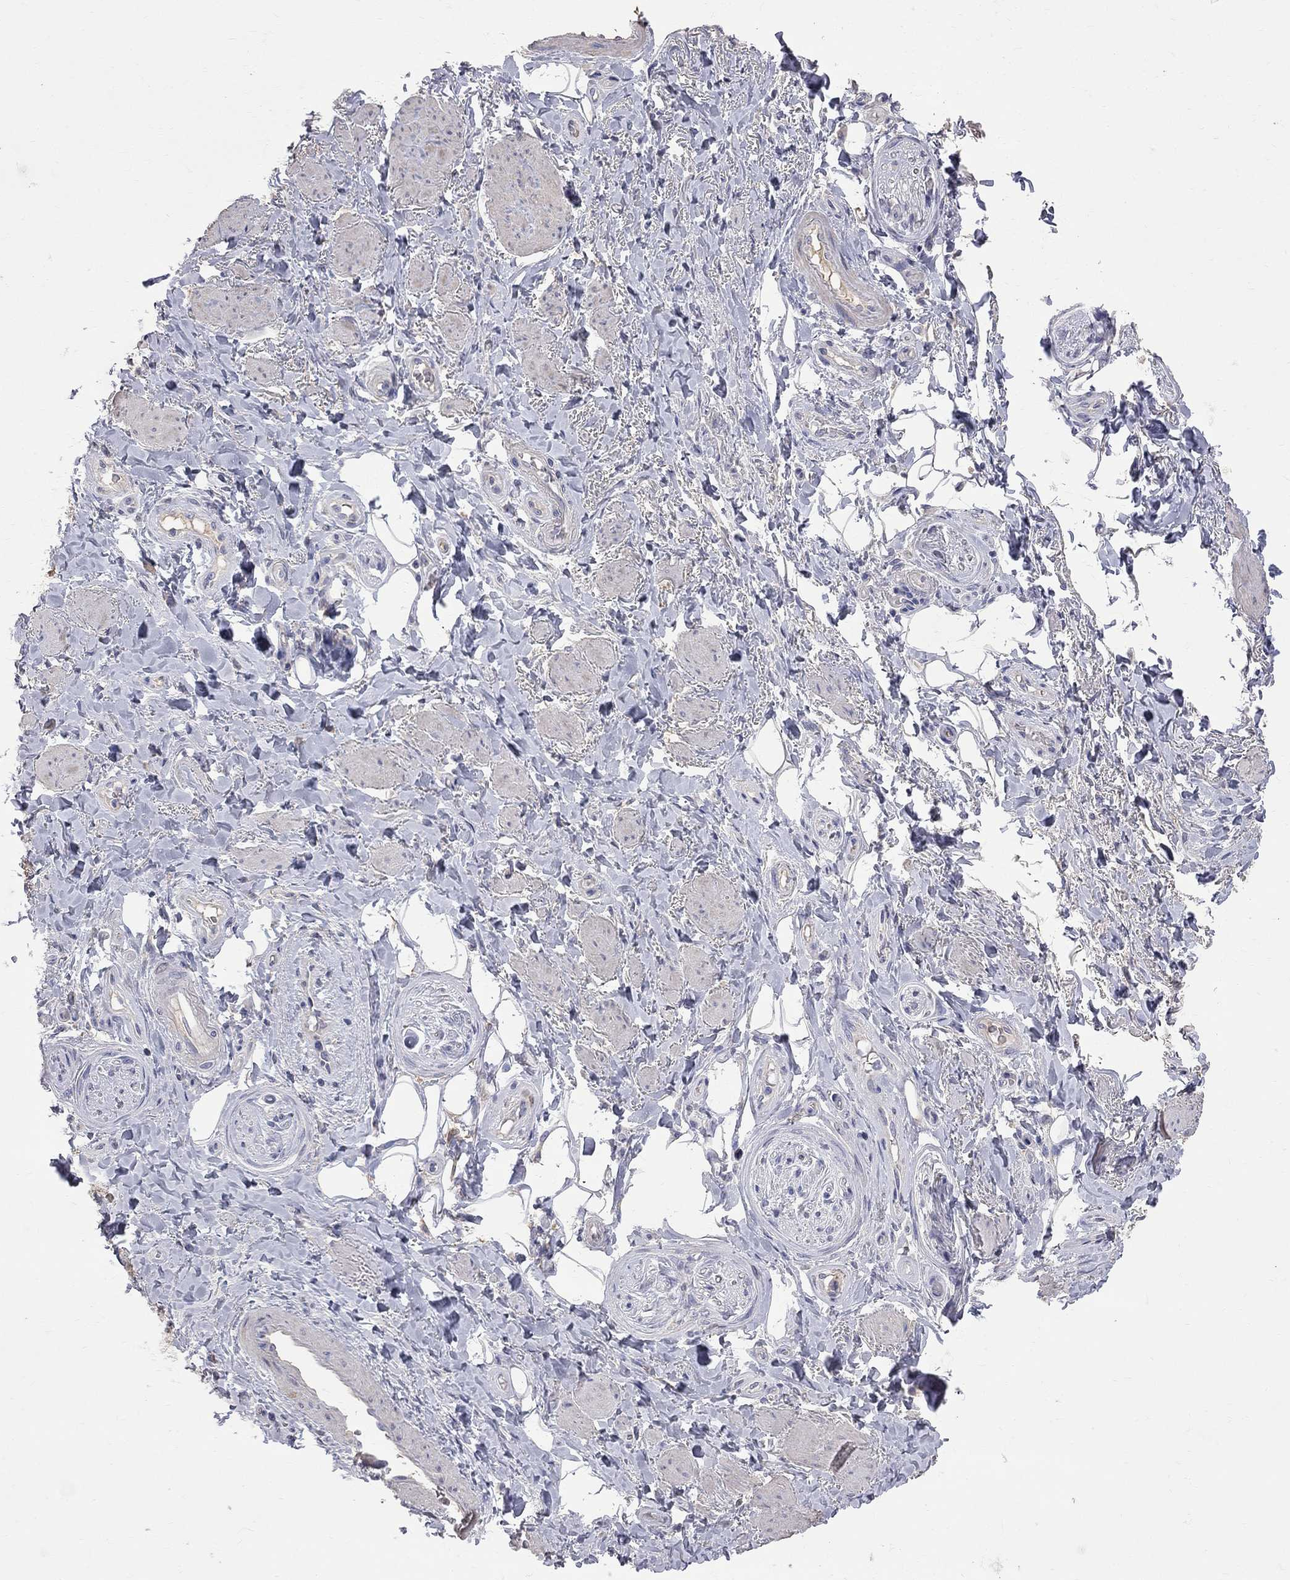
{"staining": {"intensity": "negative", "quantity": "none", "location": "none"}, "tissue": "adipose tissue", "cell_type": "Adipocytes", "image_type": "normal", "snomed": [{"axis": "morphology", "description": "Normal tissue, NOS"}, {"axis": "topography", "description": "Skeletal muscle"}, {"axis": "topography", "description": "Anal"}, {"axis": "topography", "description": "Peripheral nerve tissue"}], "caption": "IHC image of unremarkable human adipose tissue stained for a protein (brown), which displays no expression in adipocytes.", "gene": "CKAP2", "patient": {"sex": "male", "age": 53}}